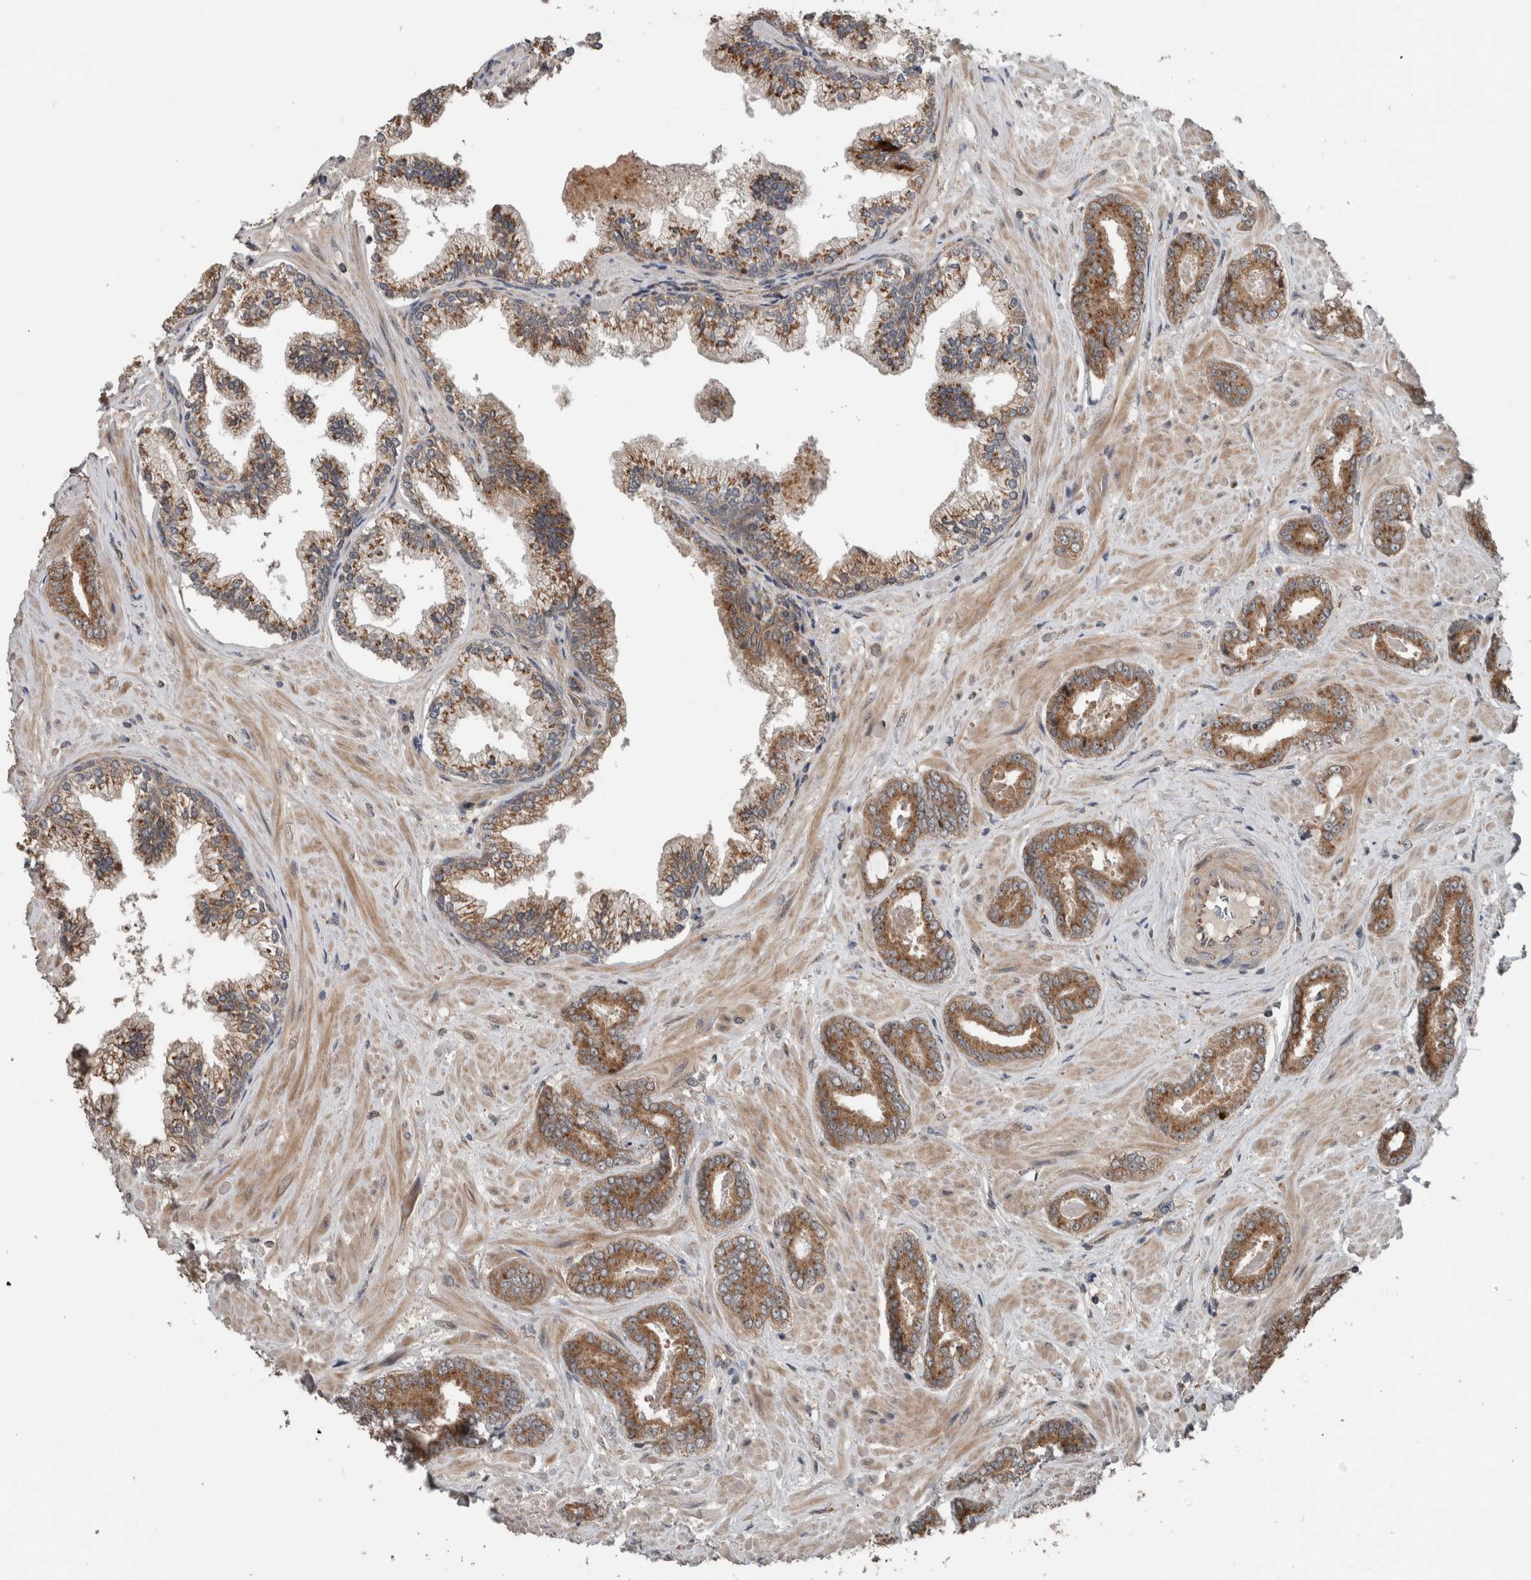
{"staining": {"intensity": "moderate", "quantity": ">75%", "location": "cytoplasmic/membranous"}, "tissue": "prostate cancer", "cell_type": "Tumor cells", "image_type": "cancer", "snomed": [{"axis": "morphology", "description": "Adenocarcinoma, Low grade"}, {"axis": "topography", "description": "Prostate"}], "caption": "Adenocarcinoma (low-grade) (prostate) stained with DAB IHC exhibits medium levels of moderate cytoplasmic/membranous staining in approximately >75% of tumor cells. (brown staining indicates protein expression, while blue staining denotes nuclei).", "gene": "RIOK3", "patient": {"sex": "male", "age": 71}}